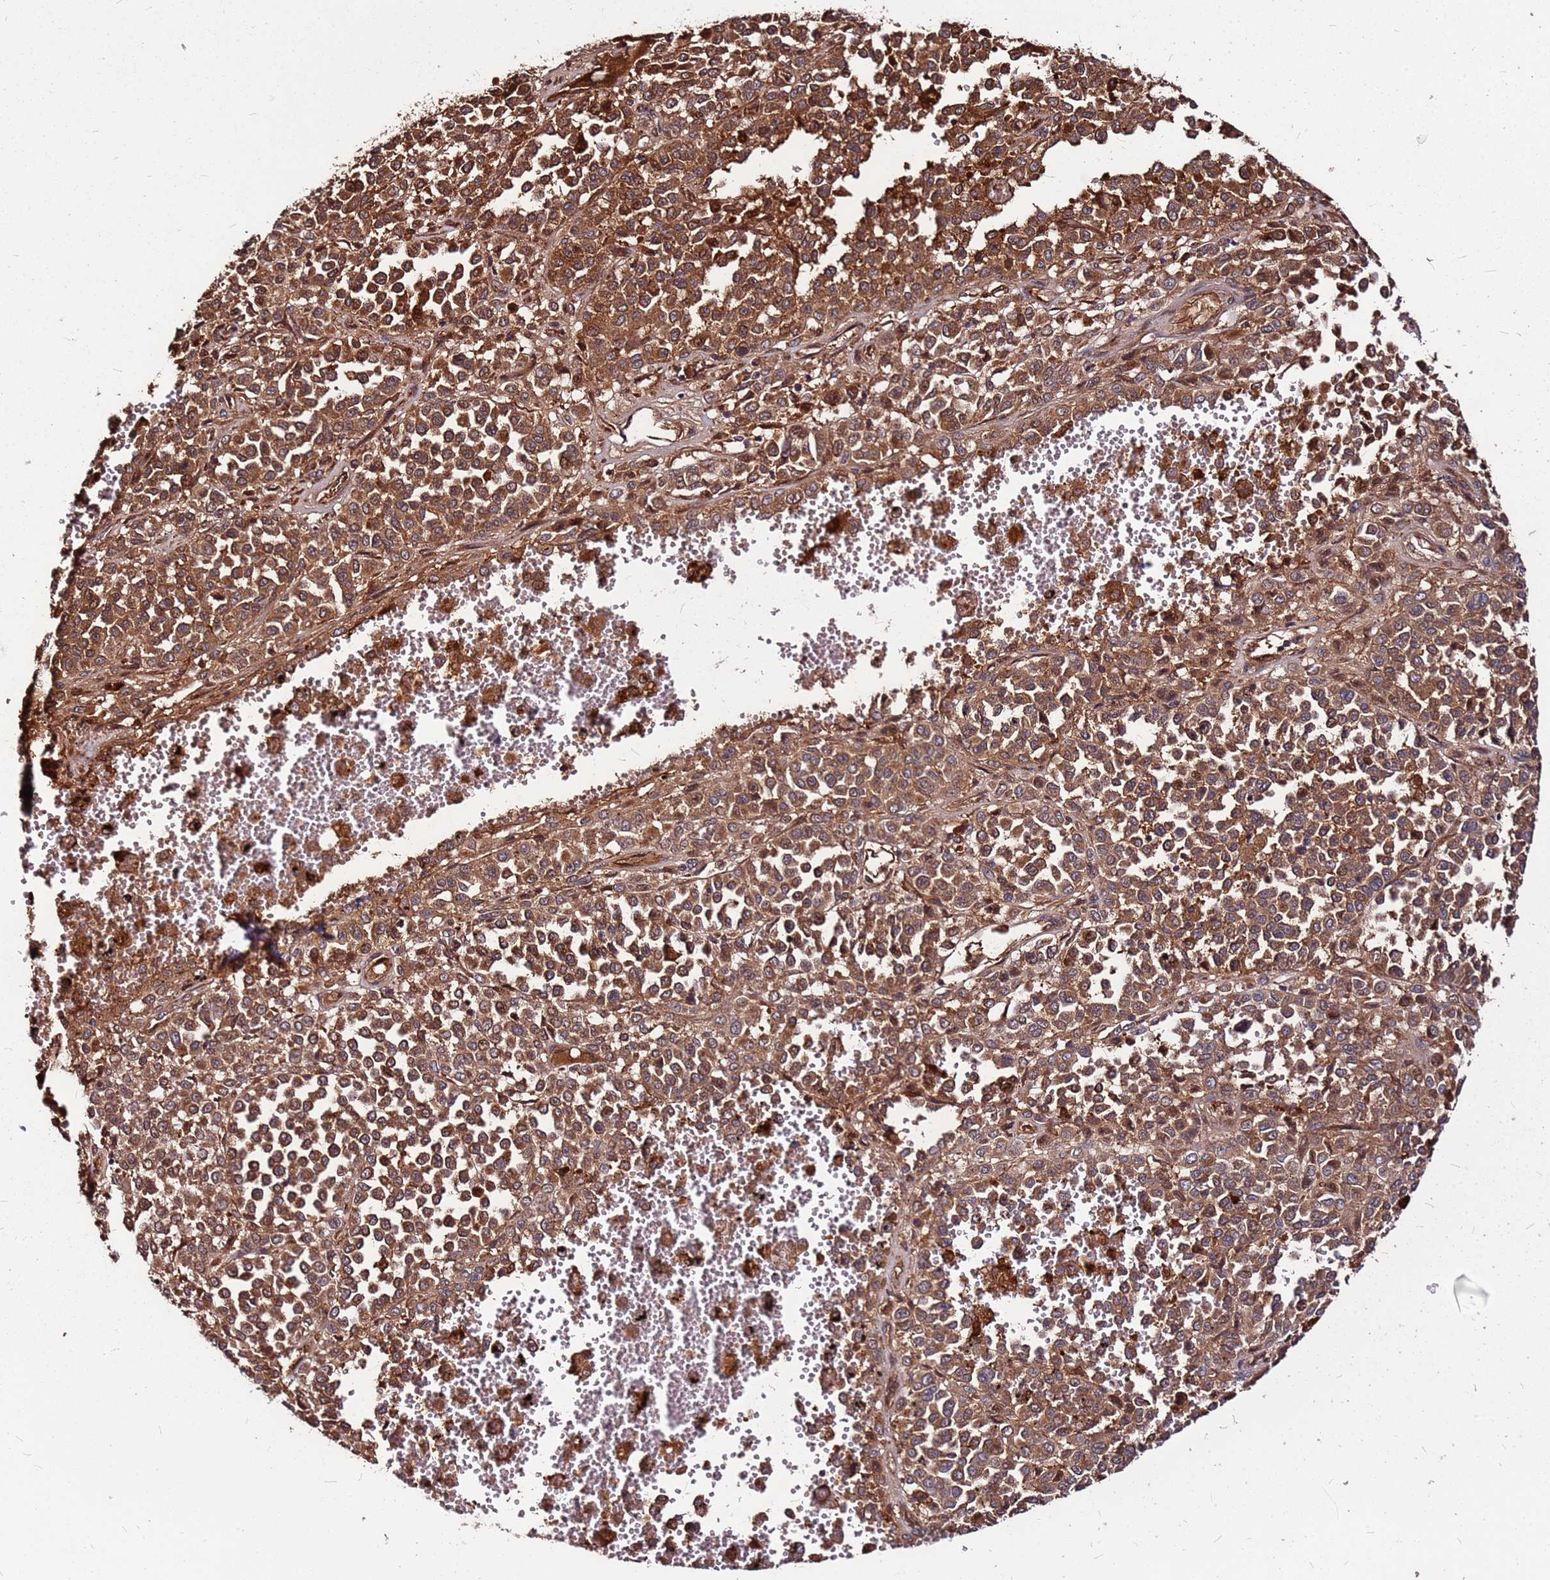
{"staining": {"intensity": "strong", "quantity": ">75%", "location": "cytoplasmic/membranous"}, "tissue": "melanoma", "cell_type": "Tumor cells", "image_type": "cancer", "snomed": [{"axis": "morphology", "description": "Malignant melanoma, Metastatic site"}, {"axis": "topography", "description": "Pancreas"}], "caption": "This micrograph exhibits immunohistochemistry (IHC) staining of human malignant melanoma (metastatic site), with high strong cytoplasmic/membranous staining in approximately >75% of tumor cells.", "gene": "LYPLAL1", "patient": {"sex": "female", "age": 30}}